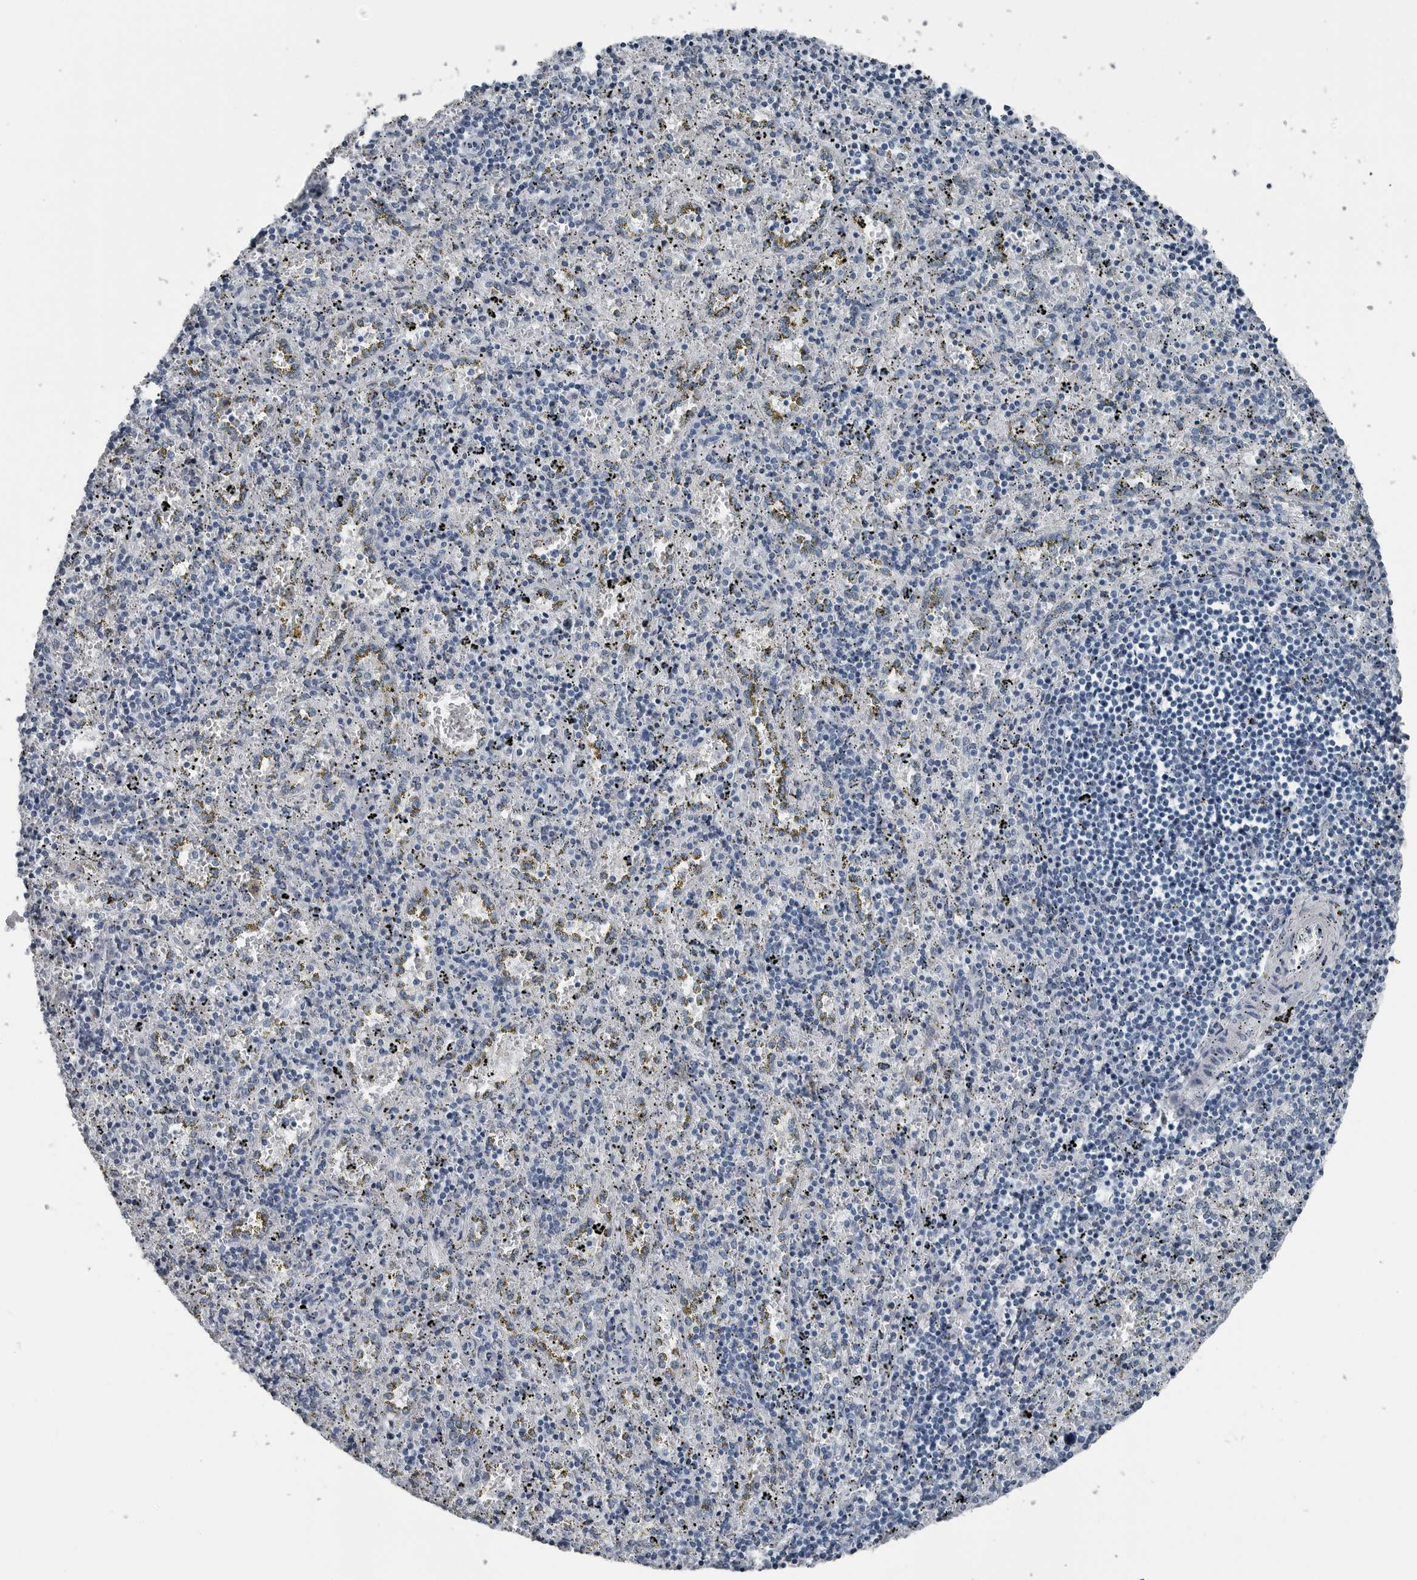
{"staining": {"intensity": "negative", "quantity": "none", "location": "none"}, "tissue": "spleen", "cell_type": "Cells in red pulp", "image_type": "normal", "snomed": [{"axis": "morphology", "description": "Normal tissue, NOS"}, {"axis": "topography", "description": "Spleen"}], "caption": "IHC histopathology image of normal human spleen stained for a protein (brown), which demonstrates no expression in cells in red pulp. (Stains: DAB IHC with hematoxylin counter stain, Microscopy: brightfield microscopy at high magnification).", "gene": "SPINK1", "patient": {"sex": "male", "age": 11}}